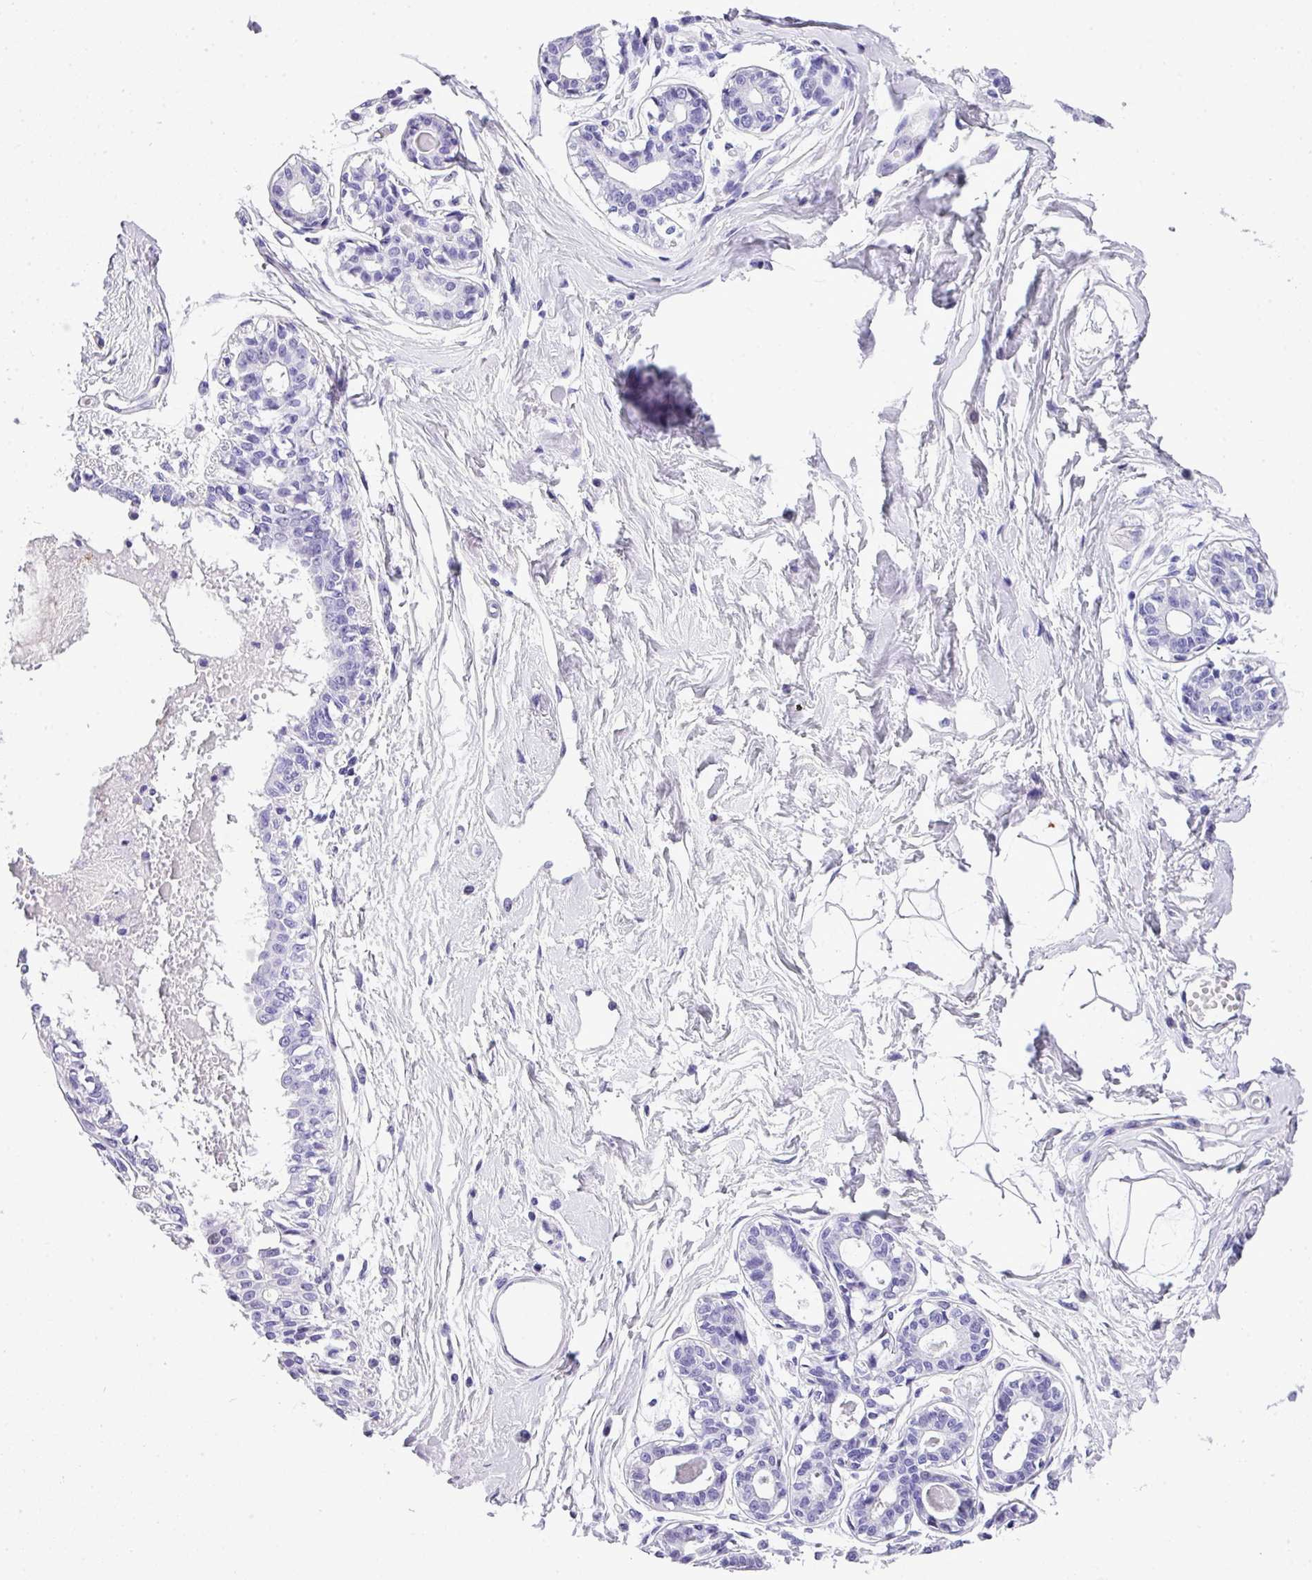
{"staining": {"intensity": "negative", "quantity": "none", "location": "none"}, "tissue": "breast", "cell_type": "Adipocytes", "image_type": "normal", "snomed": [{"axis": "morphology", "description": "Normal tissue, NOS"}, {"axis": "topography", "description": "Breast"}], "caption": "Image shows no significant protein staining in adipocytes of unremarkable breast.", "gene": "MUC21", "patient": {"sex": "female", "age": 45}}